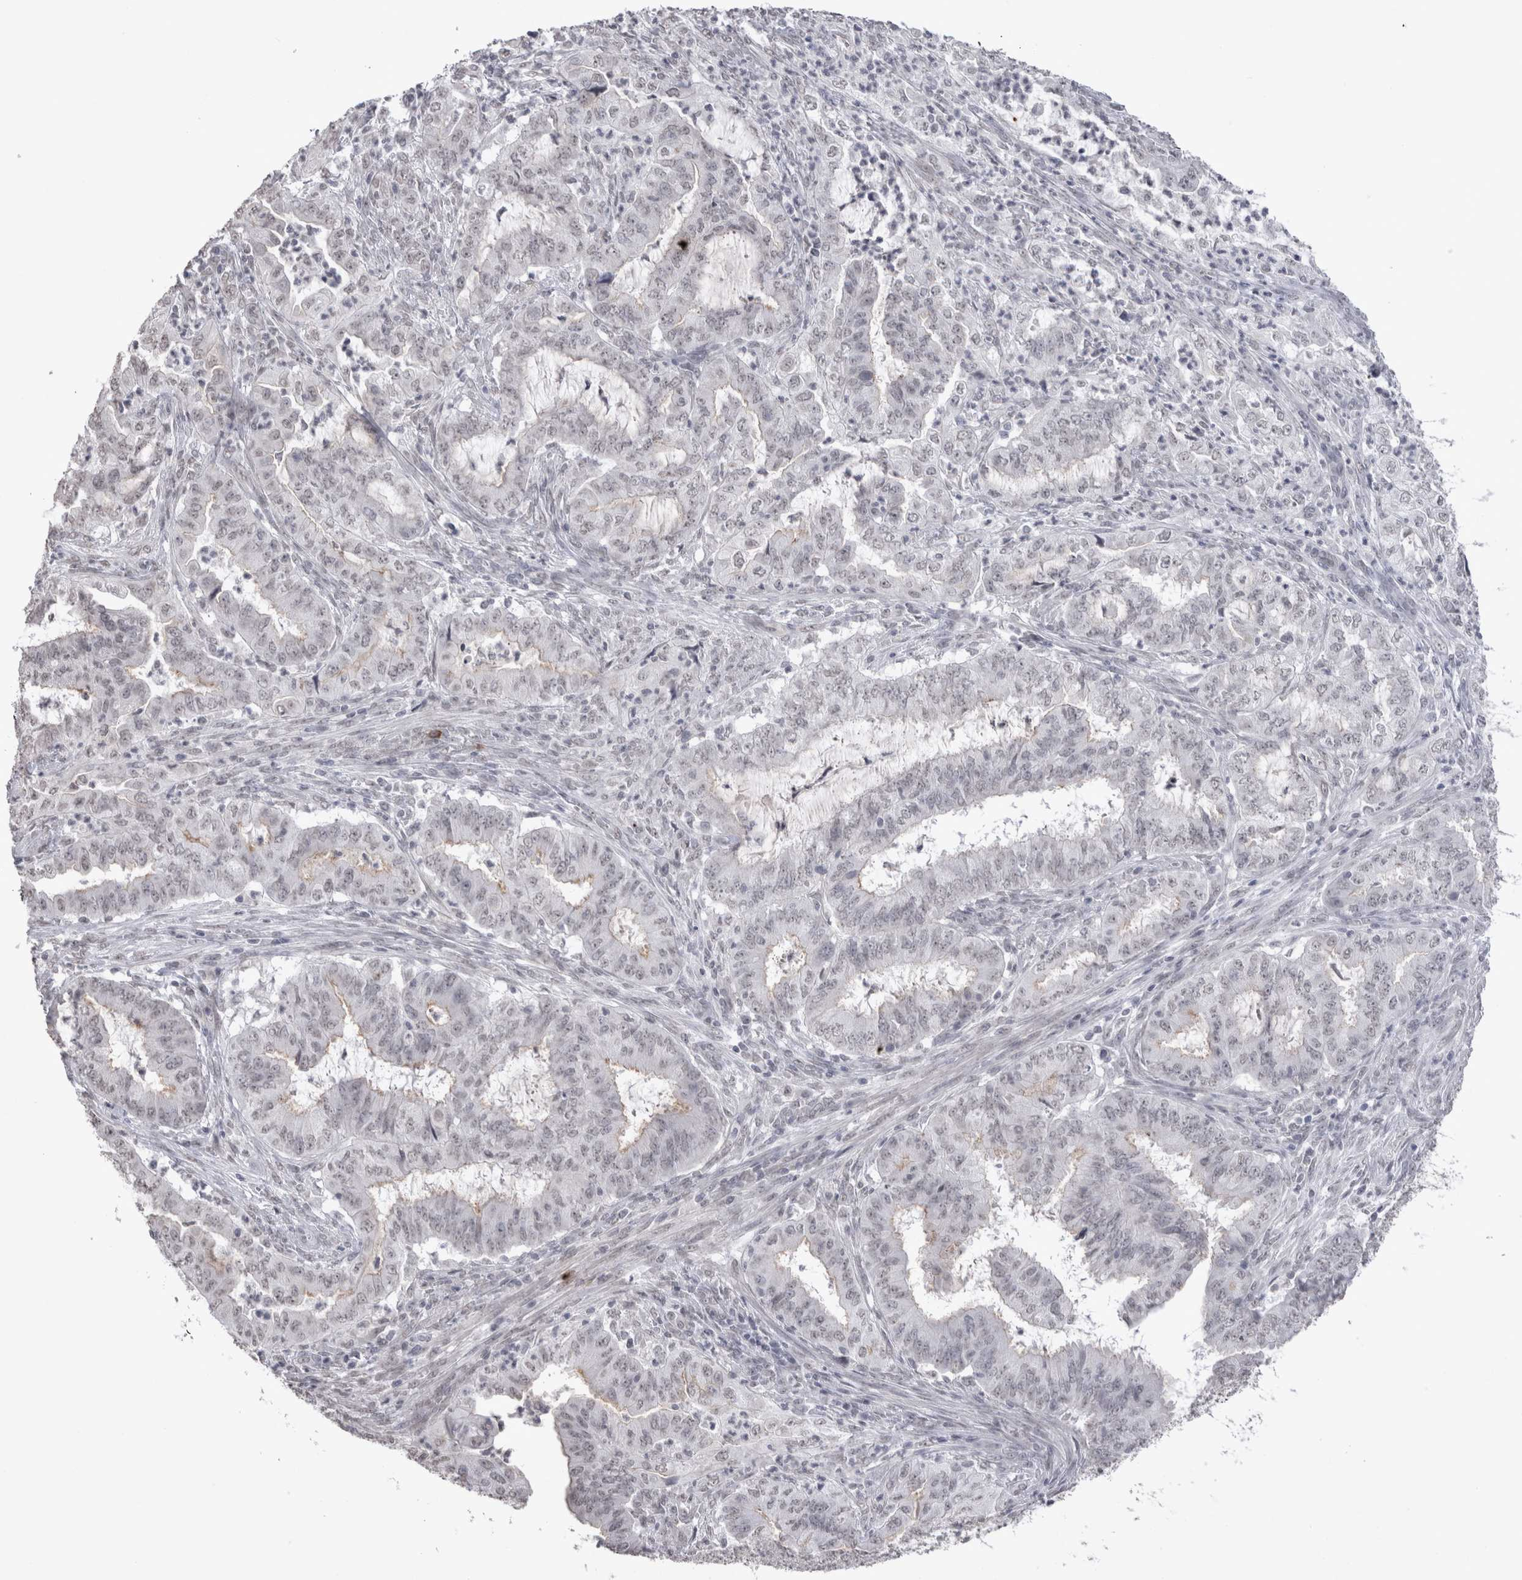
{"staining": {"intensity": "weak", "quantity": "25%-75%", "location": "cytoplasmic/membranous,nuclear"}, "tissue": "endometrial cancer", "cell_type": "Tumor cells", "image_type": "cancer", "snomed": [{"axis": "morphology", "description": "Adenocarcinoma, NOS"}, {"axis": "topography", "description": "Endometrium"}], "caption": "Immunohistochemical staining of endometrial cancer (adenocarcinoma) shows low levels of weak cytoplasmic/membranous and nuclear protein staining in about 25%-75% of tumor cells.", "gene": "DDX4", "patient": {"sex": "female", "age": 51}}